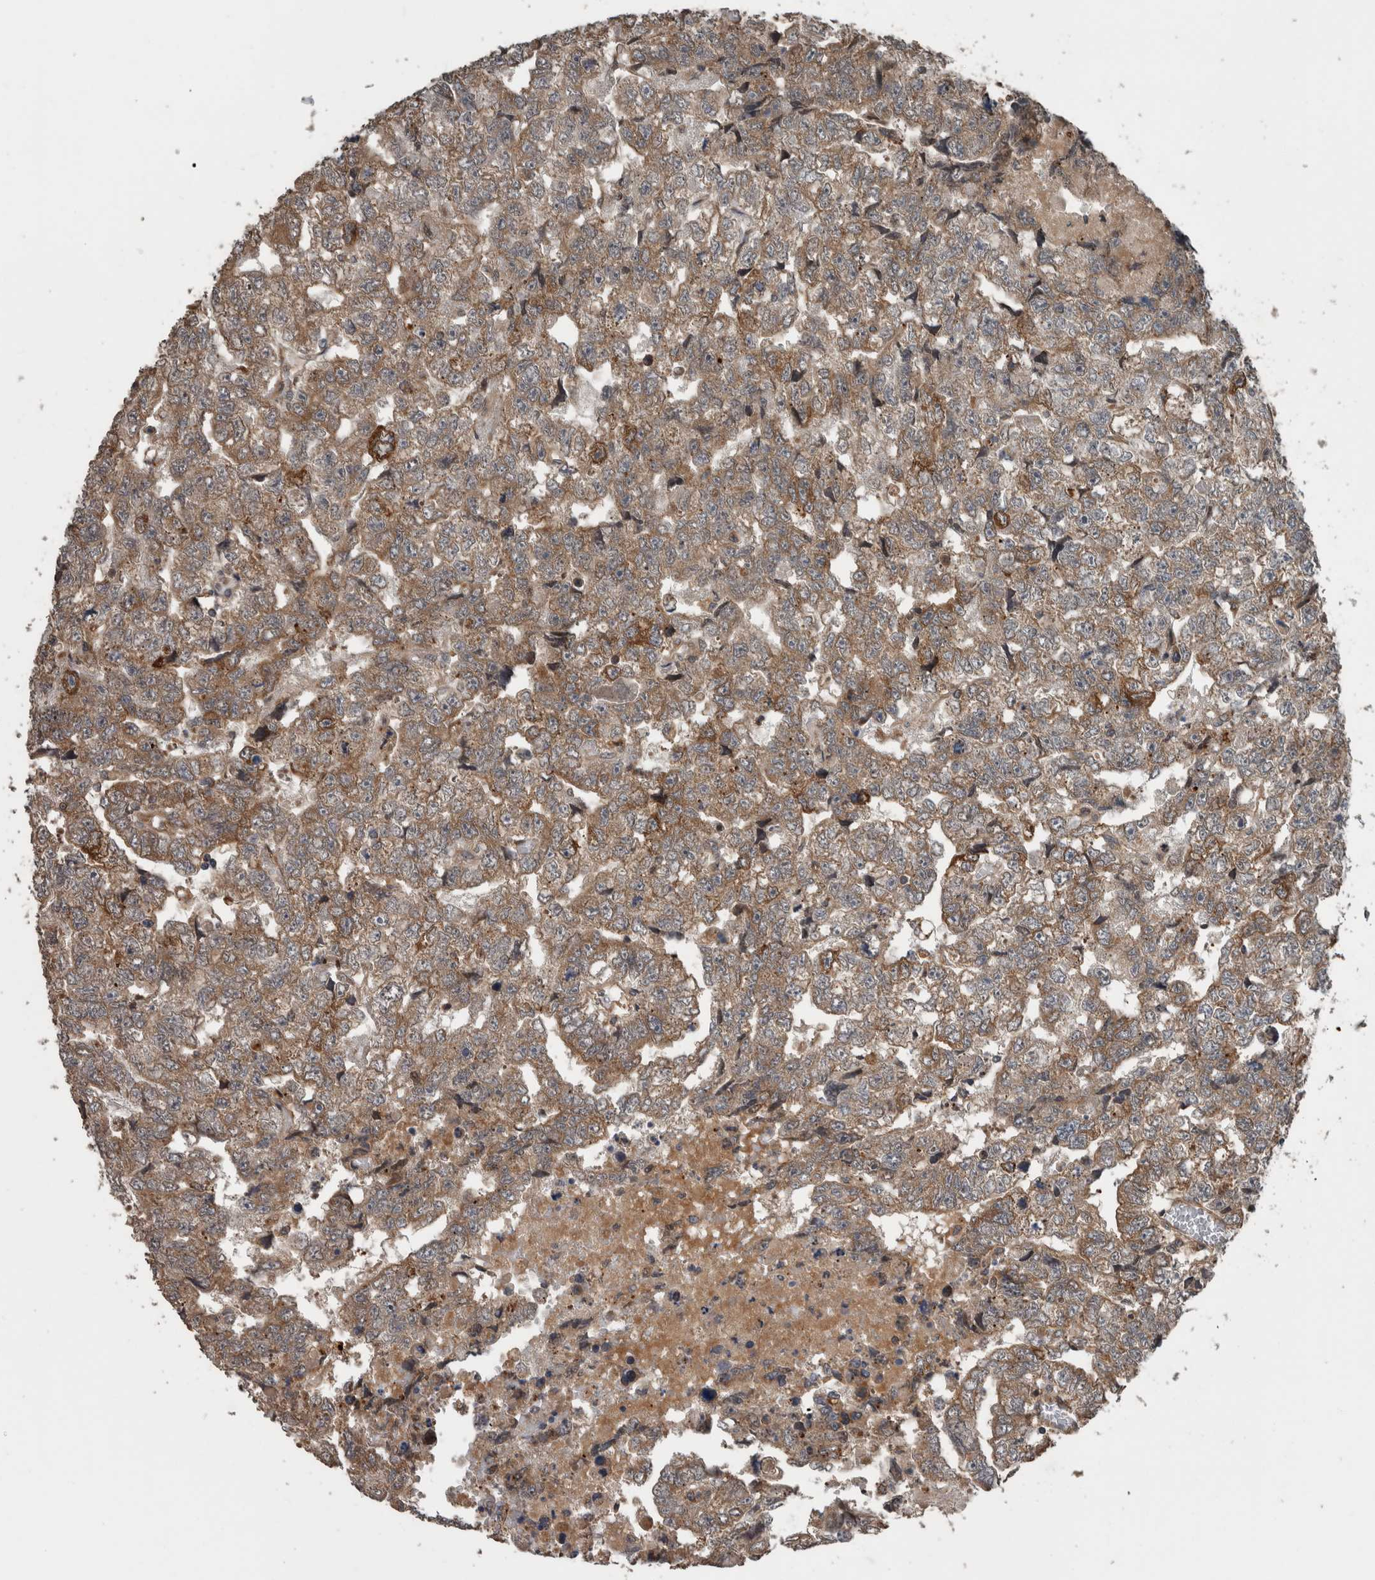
{"staining": {"intensity": "moderate", "quantity": ">75%", "location": "cytoplasmic/membranous"}, "tissue": "testis cancer", "cell_type": "Tumor cells", "image_type": "cancer", "snomed": [{"axis": "morphology", "description": "Carcinoma, Embryonal, NOS"}, {"axis": "topography", "description": "Testis"}], "caption": "High-power microscopy captured an IHC image of testis cancer, revealing moderate cytoplasmic/membranous expression in about >75% of tumor cells.", "gene": "RIOK3", "patient": {"sex": "male", "age": 36}}